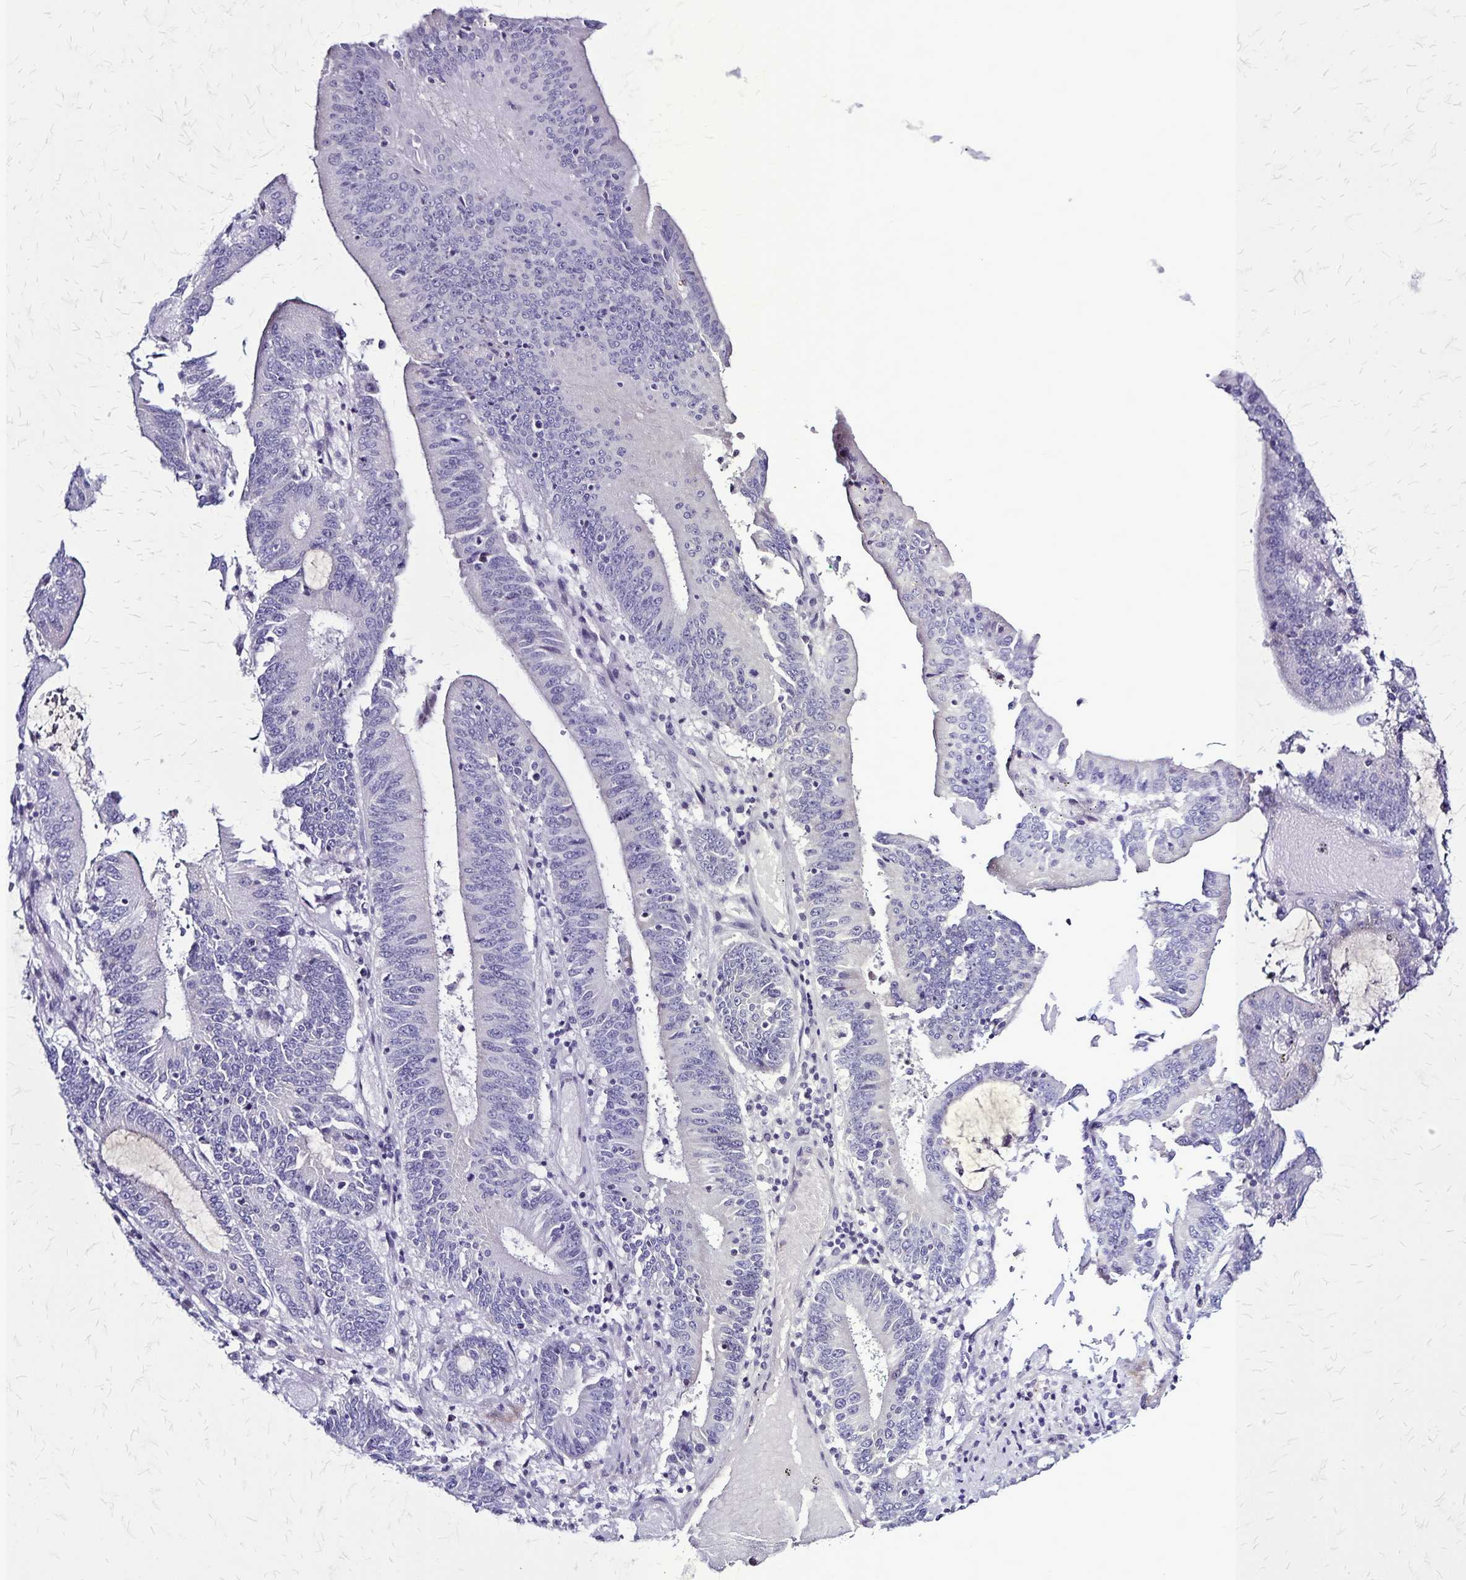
{"staining": {"intensity": "negative", "quantity": "none", "location": "none"}, "tissue": "stomach cancer", "cell_type": "Tumor cells", "image_type": "cancer", "snomed": [{"axis": "morphology", "description": "Adenocarcinoma, NOS"}, {"axis": "topography", "description": "Stomach, upper"}], "caption": "High power microscopy micrograph of an IHC photomicrograph of stomach cancer (adenocarcinoma), revealing no significant expression in tumor cells. The staining was performed using DAB (3,3'-diaminobenzidine) to visualize the protein expression in brown, while the nuclei were stained in blue with hematoxylin (Magnification: 20x).", "gene": "PLXNA4", "patient": {"sex": "male", "age": 68}}